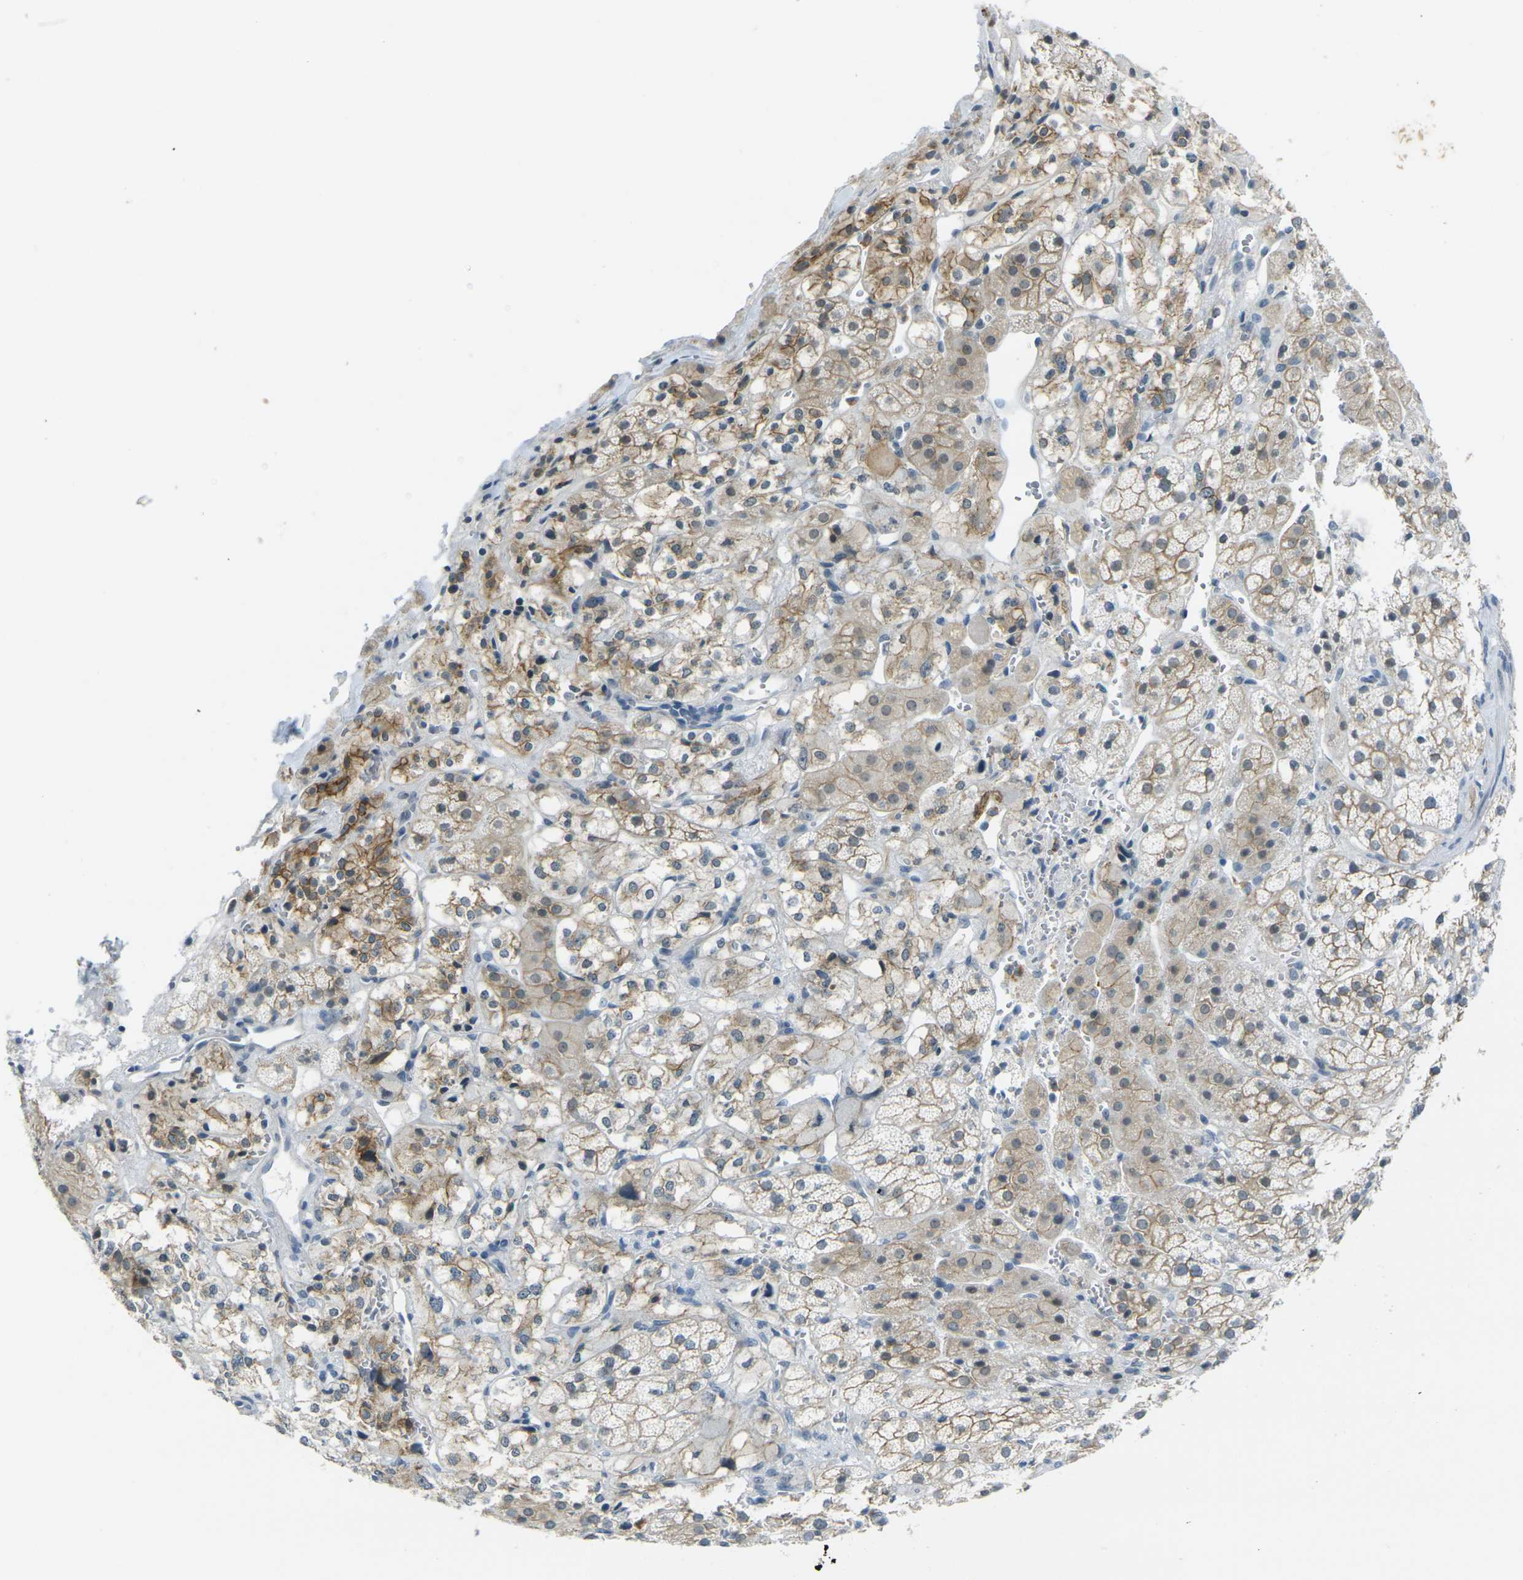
{"staining": {"intensity": "moderate", "quantity": ">75%", "location": "cytoplasmic/membranous"}, "tissue": "adrenal gland", "cell_type": "Glandular cells", "image_type": "normal", "snomed": [{"axis": "morphology", "description": "Normal tissue, NOS"}, {"axis": "topography", "description": "Adrenal gland"}], "caption": "This micrograph demonstrates immunohistochemistry (IHC) staining of unremarkable adrenal gland, with medium moderate cytoplasmic/membranous expression in about >75% of glandular cells.", "gene": "SPTBN2", "patient": {"sex": "male", "age": 56}}